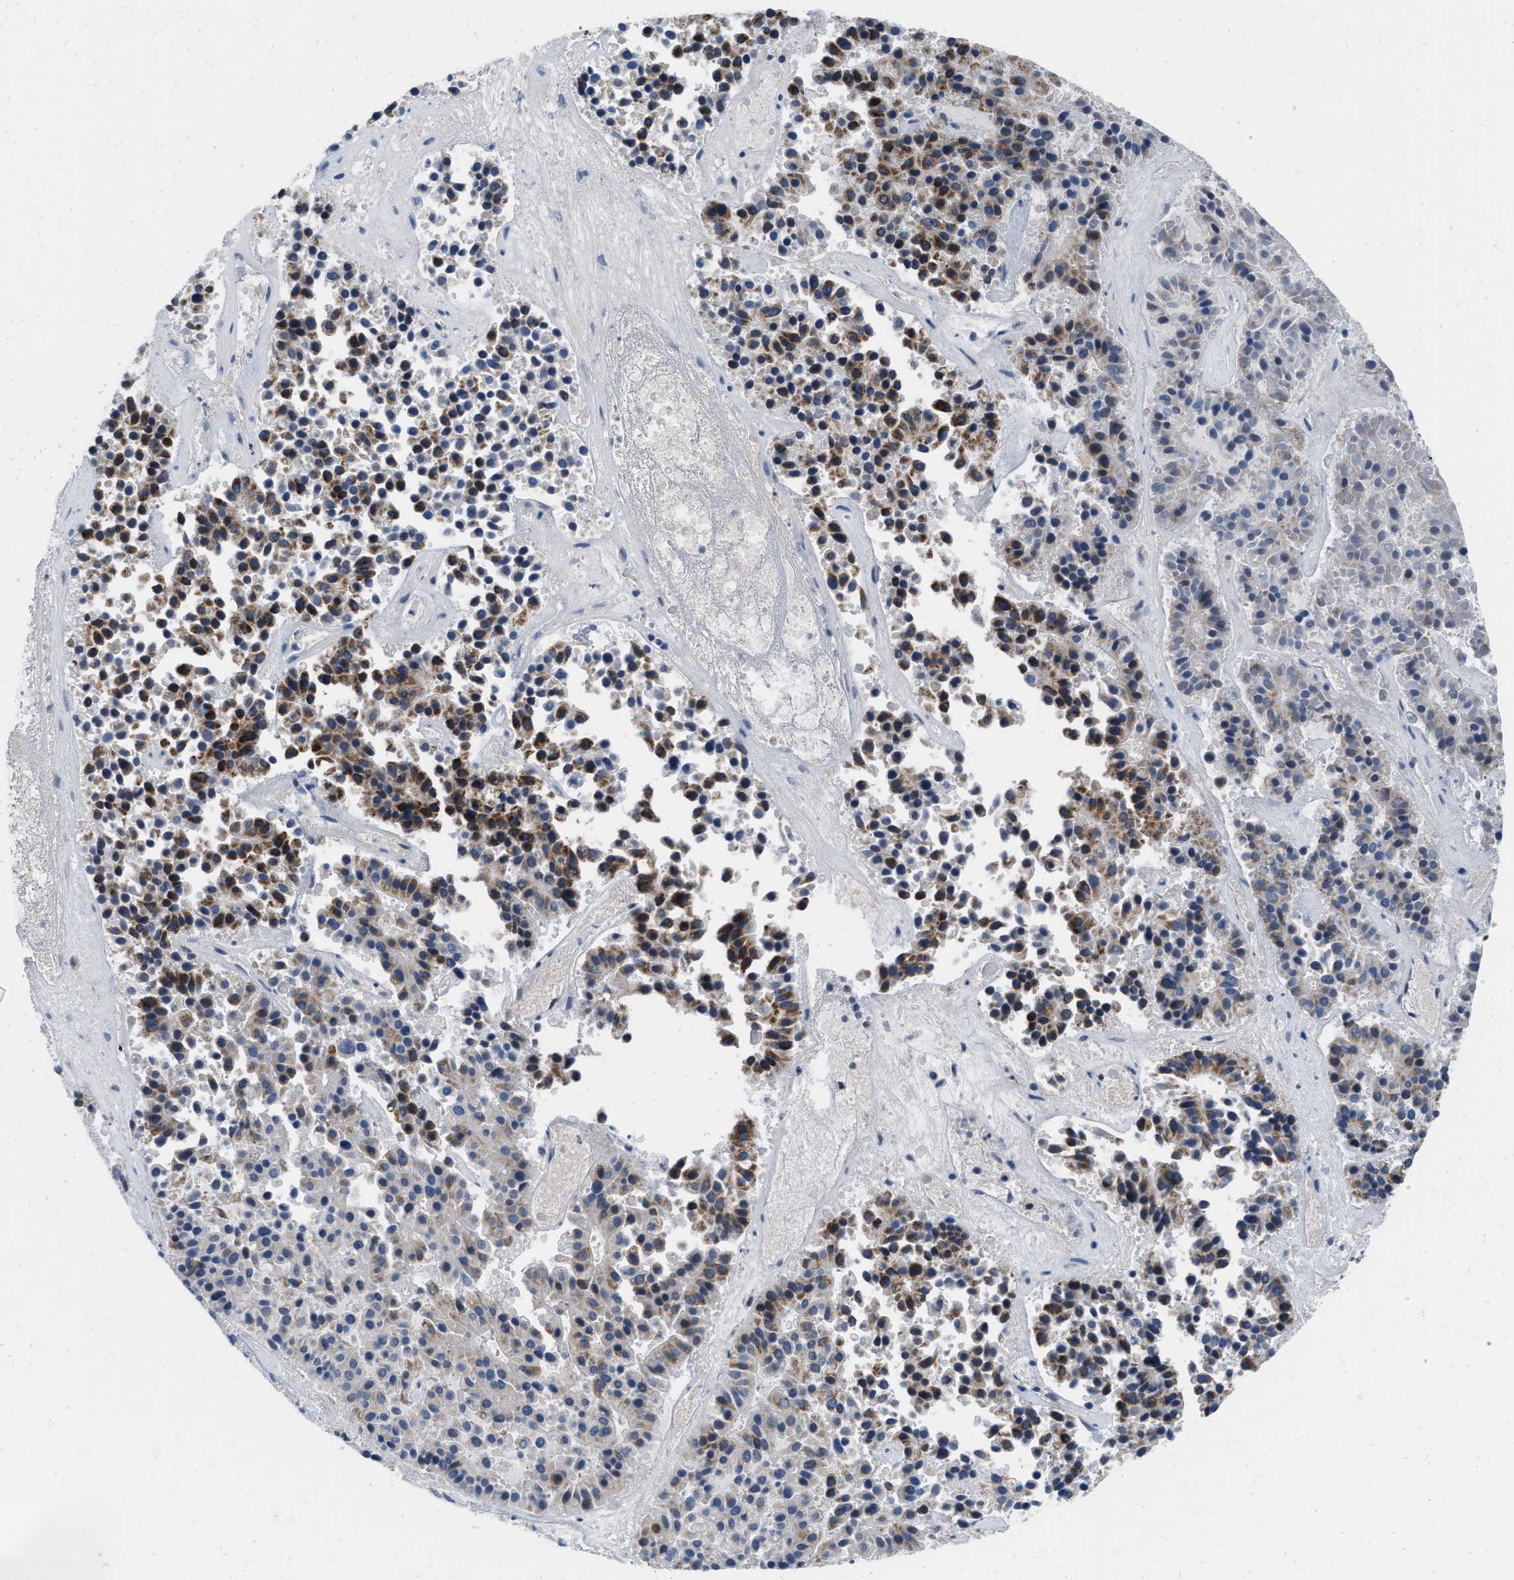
{"staining": {"intensity": "moderate", "quantity": ">75%", "location": "cytoplasmic/membranous"}, "tissue": "pancreatic cancer", "cell_type": "Tumor cells", "image_type": "cancer", "snomed": [{"axis": "morphology", "description": "Adenocarcinoma, NOS"}, {"axis": "topography", "description": "Pancreas"}], "caption": "Immunohistochemistry (DAB) staining of human adenocarcinoma (pancreatic) displays moderate cytoplasmic/membranous protein expression in approximately >75% of tumor cells.", "gene": "AKAP1", "patient": {"sex": "male", "age": 50}}